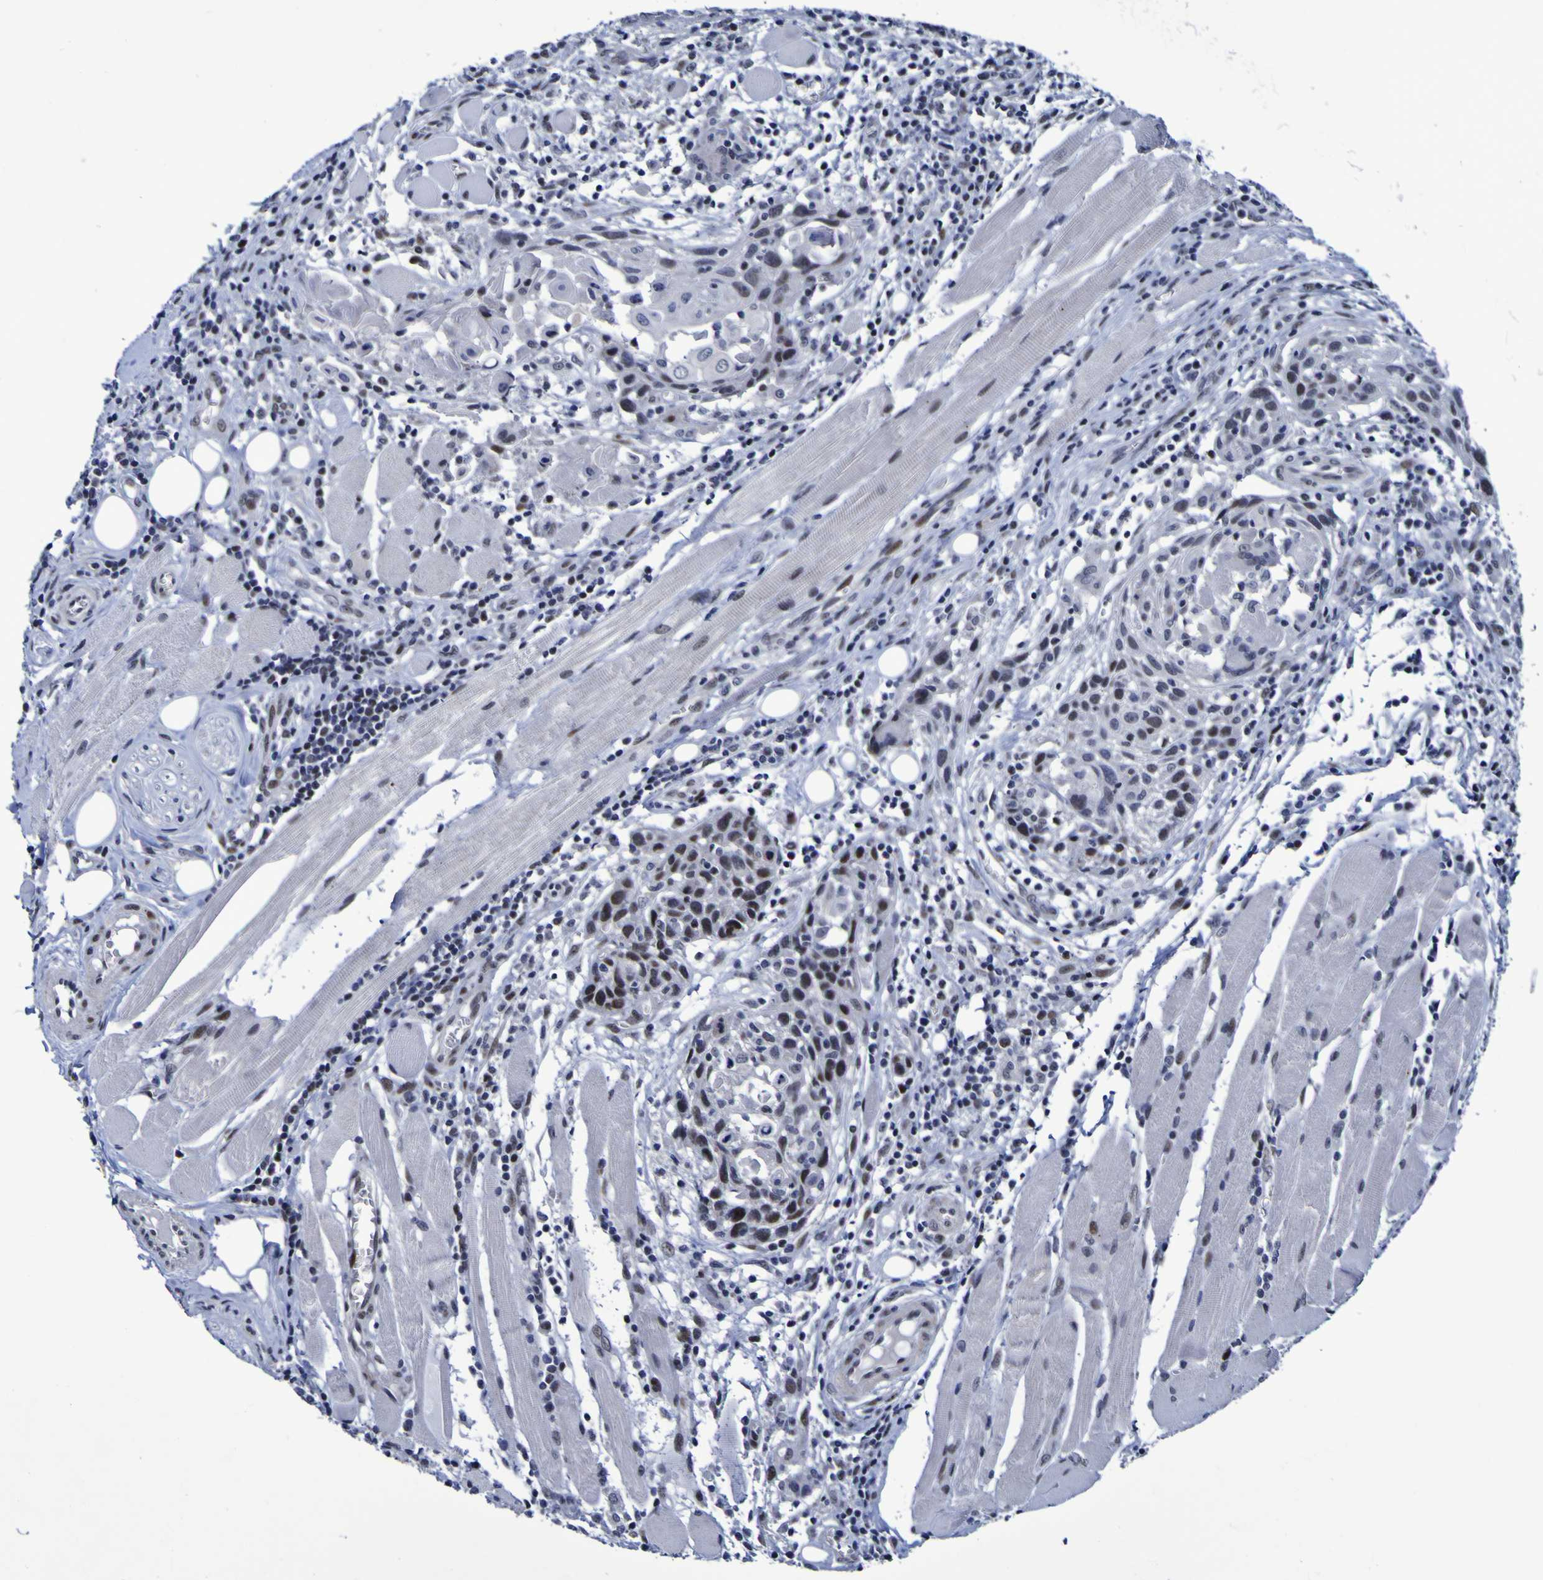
{"staining": {"intensity": "moderate", "quantity": ">75%", "location": "nuclear"}, "tissue": "head and neck cancer", "cell_type": "Tumor cells", "image_type": "cancer", "snomed": [{"axis": "morphology", "description": "Squamous cell carcinoma, NOS"}, {"axis": "topography", "description": "Oral tissue"}, {"axis": "topography", "description": "Head-Neck"}], "caption": "A brown stain labels moderate nuclear expression of a protein in head and neck cancer tumor cells.", "gene": "MBD3", "patient": {"sex": "female", "age": 50}}